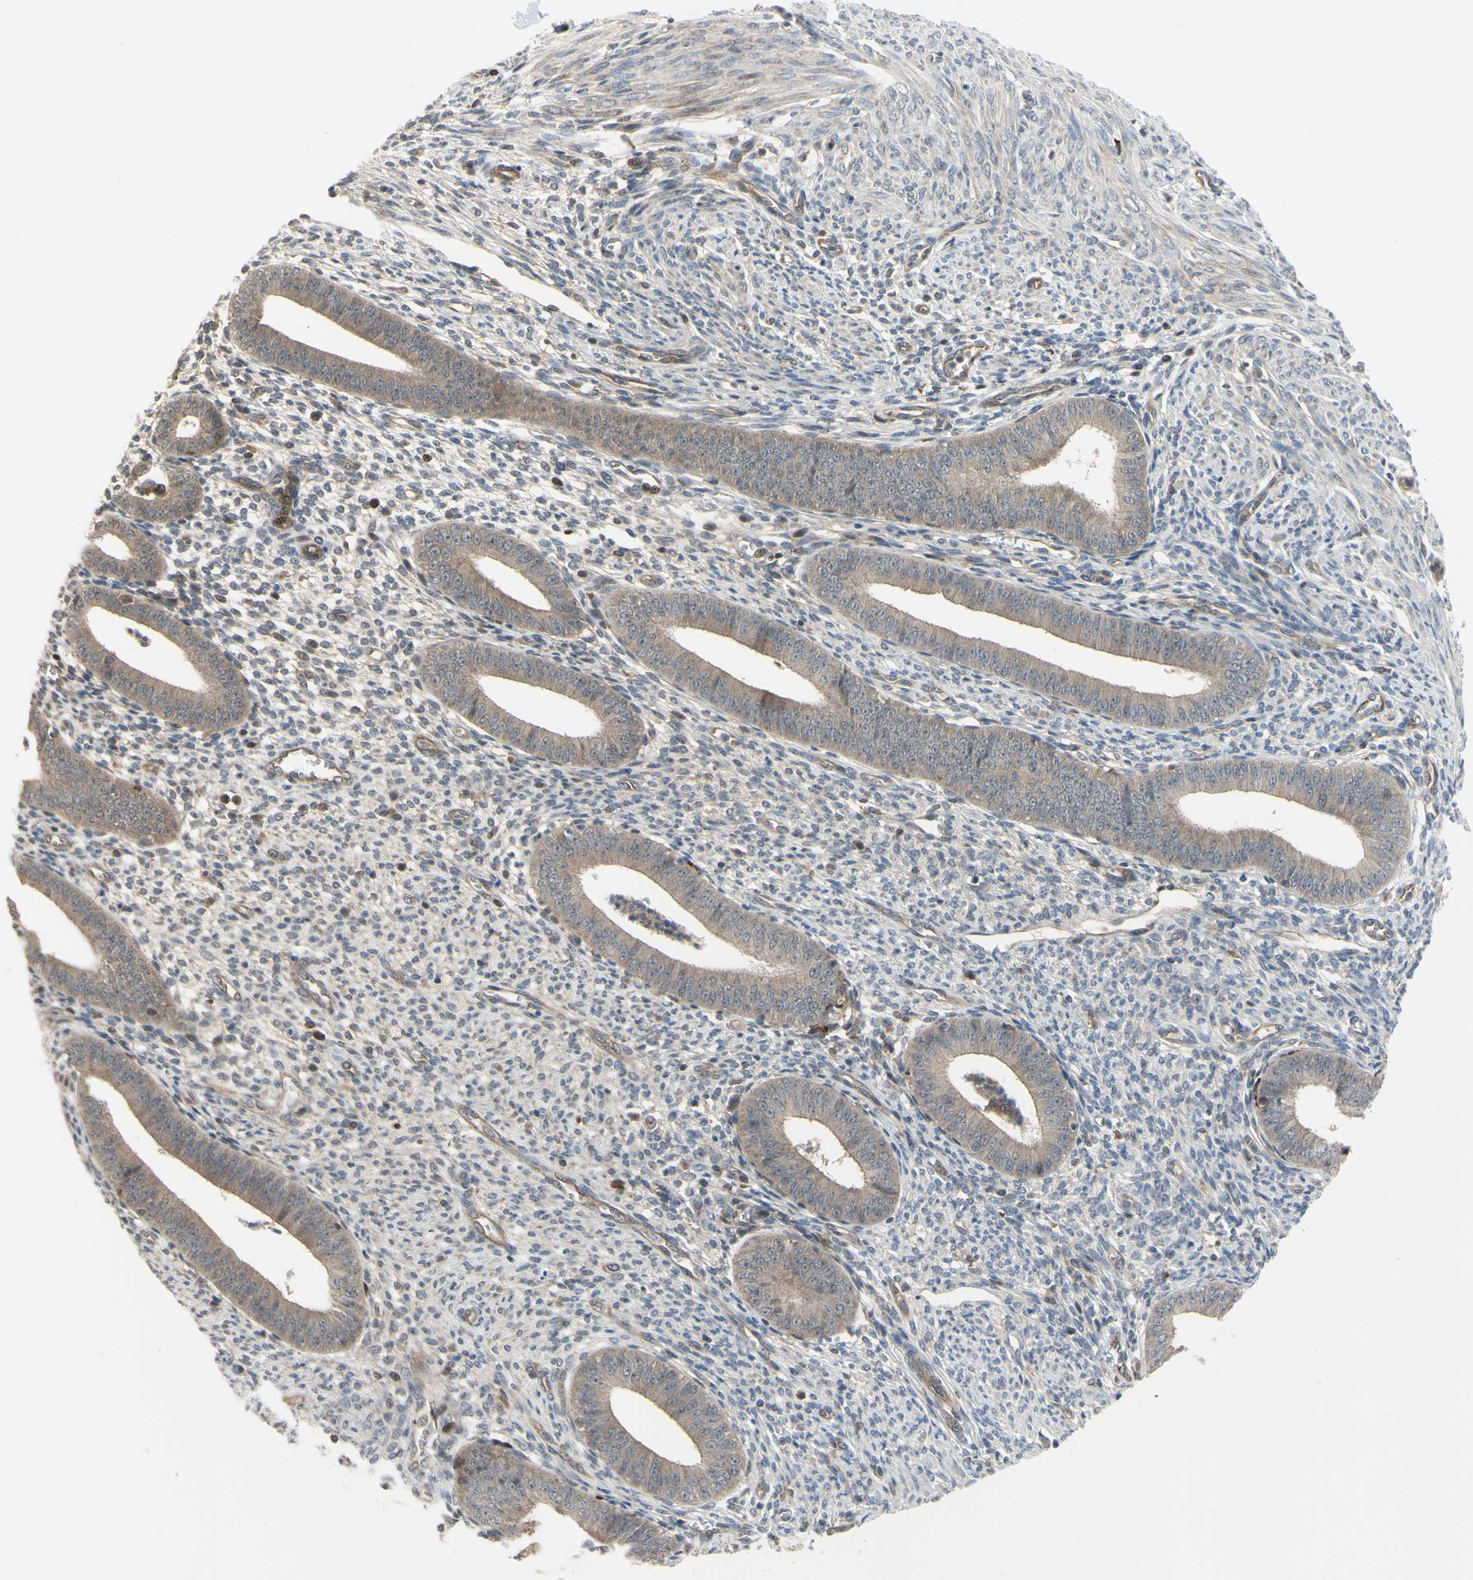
{"staining": {"intensity": "weak", "quantity": "25%-75%", "location": "cytoplasmic/membranous"}, "tissue": "endometrium", "cell_type": "Cells in endometrial stroma", "image_type": "normal", "snomed": [{"axis": "morphology", "description": "Normal tissue, NOS"}, {"axis": "topography", "description": "Endometrium"}], "caption": "Protein expression by IHC shows weak cytoplasmic/membranous staining in approximately 25%-75% of cells in endometrial stroma in benign endometrium. (DAB = brown stain, brightfield microscopy at high magnification).", "gene": "COMMD9", "patient": {"sex": "female", "age": 35}}